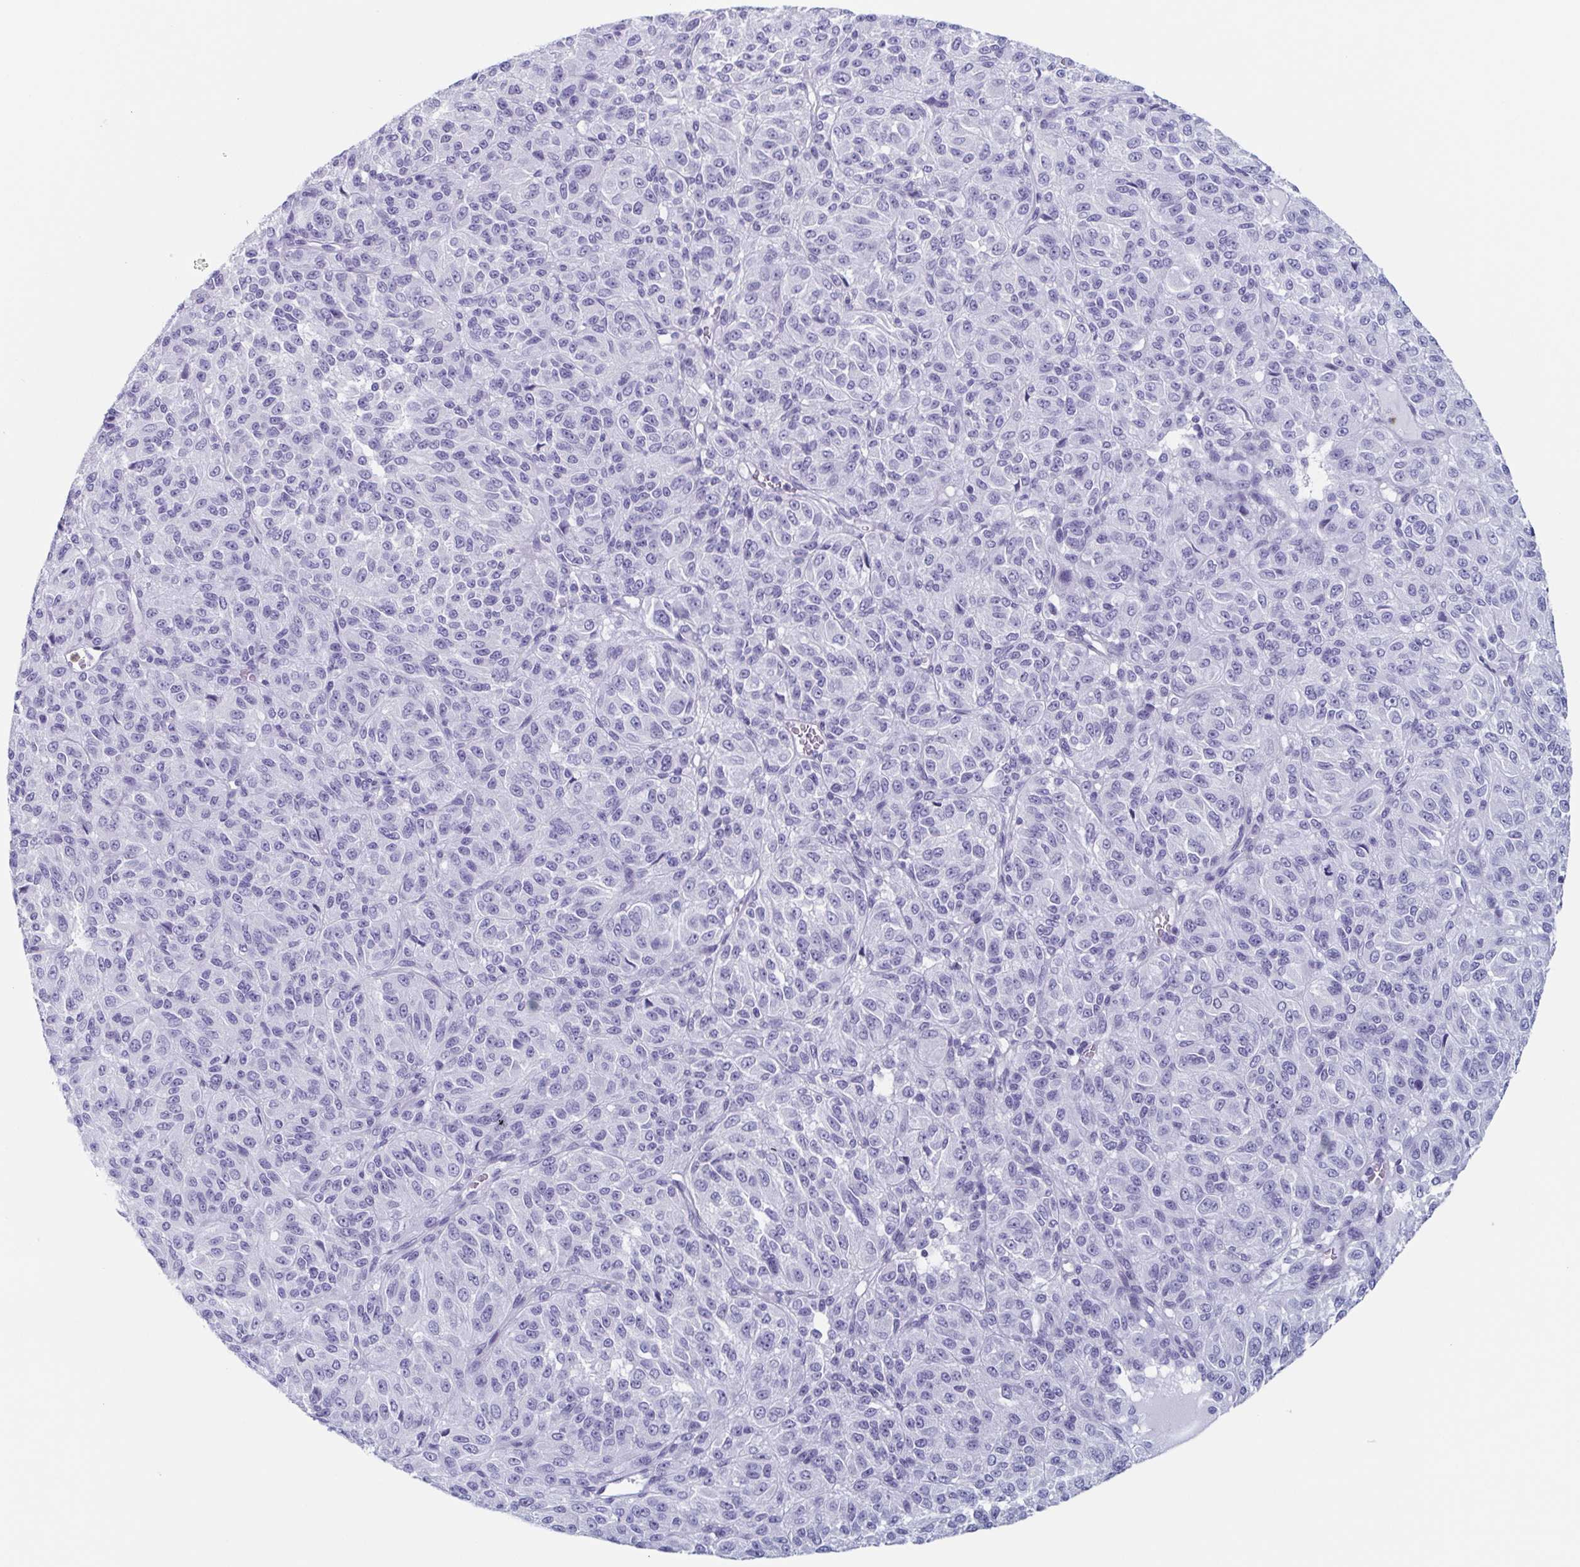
{"staining": {"intensity": "negative", "quantity": "none", "location": "none"}, "tissue": "melanoma", "cell_type": "Tumor cells", "image_type": "cancer", "snomed": [{"axis": "morphology", "description": "Malignant melanoma, Metastatic site"}, {"axis": "topography", "description": "Brain"}], "caption": "High power microscopy photomicrograph of an immunohistochemistry (IHC) micrograph of malignant melanoma (metastatic site), revealing no significant staining in tumor cells.", "gene": "BPI", "patient": {"sex": "female", "age": 56}}